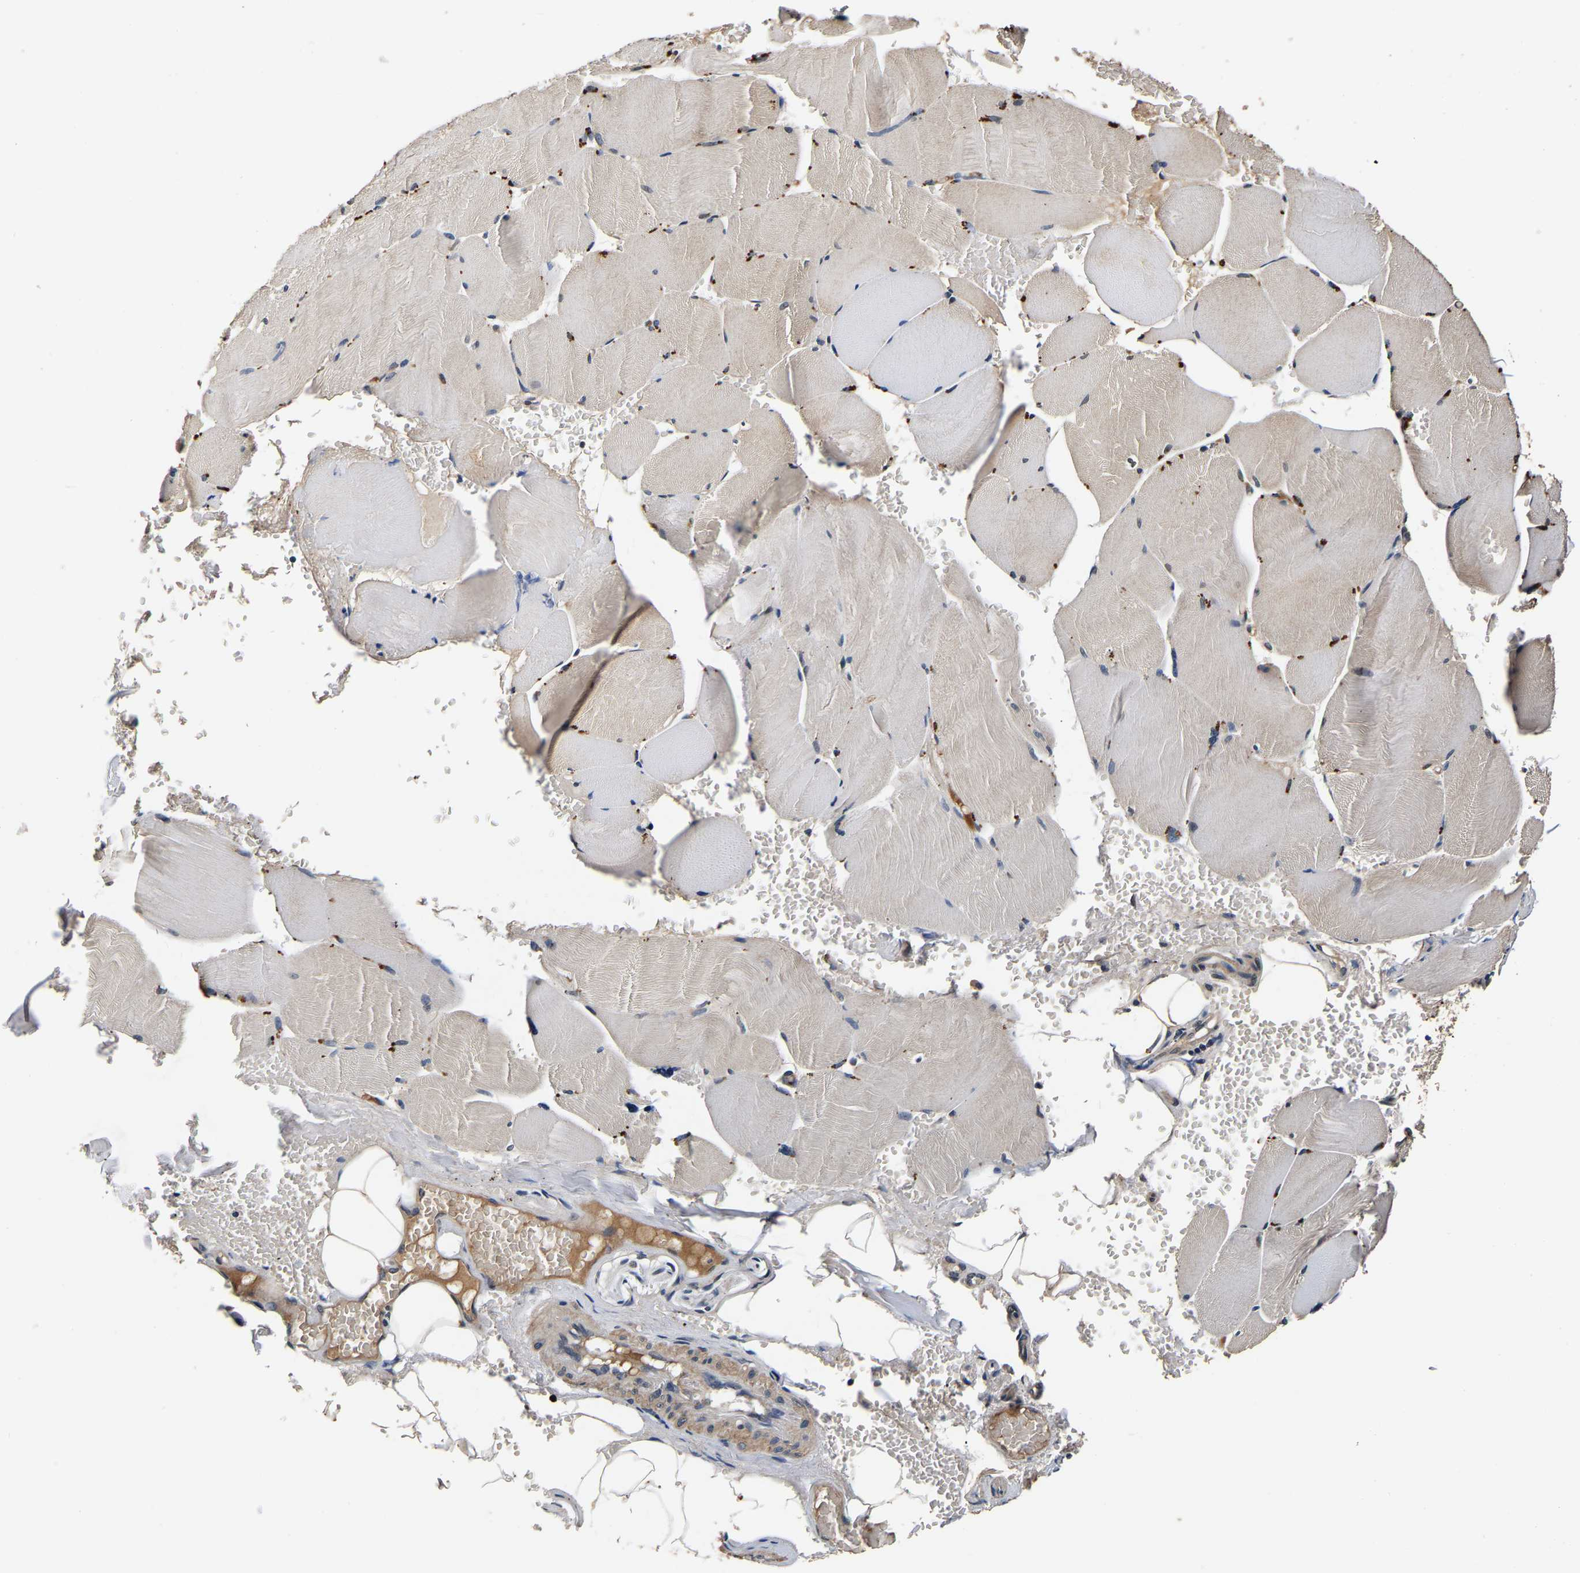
{"staining": {"intensity": "negative", "quantity": "none", "location": "none"}, "tissue": "skeletal muscle", "cell_type": "Myocytes", "image_type": "normal", "snomed": [{"axis": "morphology", "description": "Normal tissue, NOS"}, {"axis": "topography", "description": "Skin"}, {"axis": "topography", "description": "Skeletal muscle"}], "caption": "This is an immunohistochemistry (IHC) histopathology image of normal human skeletal muscle. There is no positivity in myocytes.", "gene": "RUVBL1", "patient": {"sex": "male", "age": 83}}